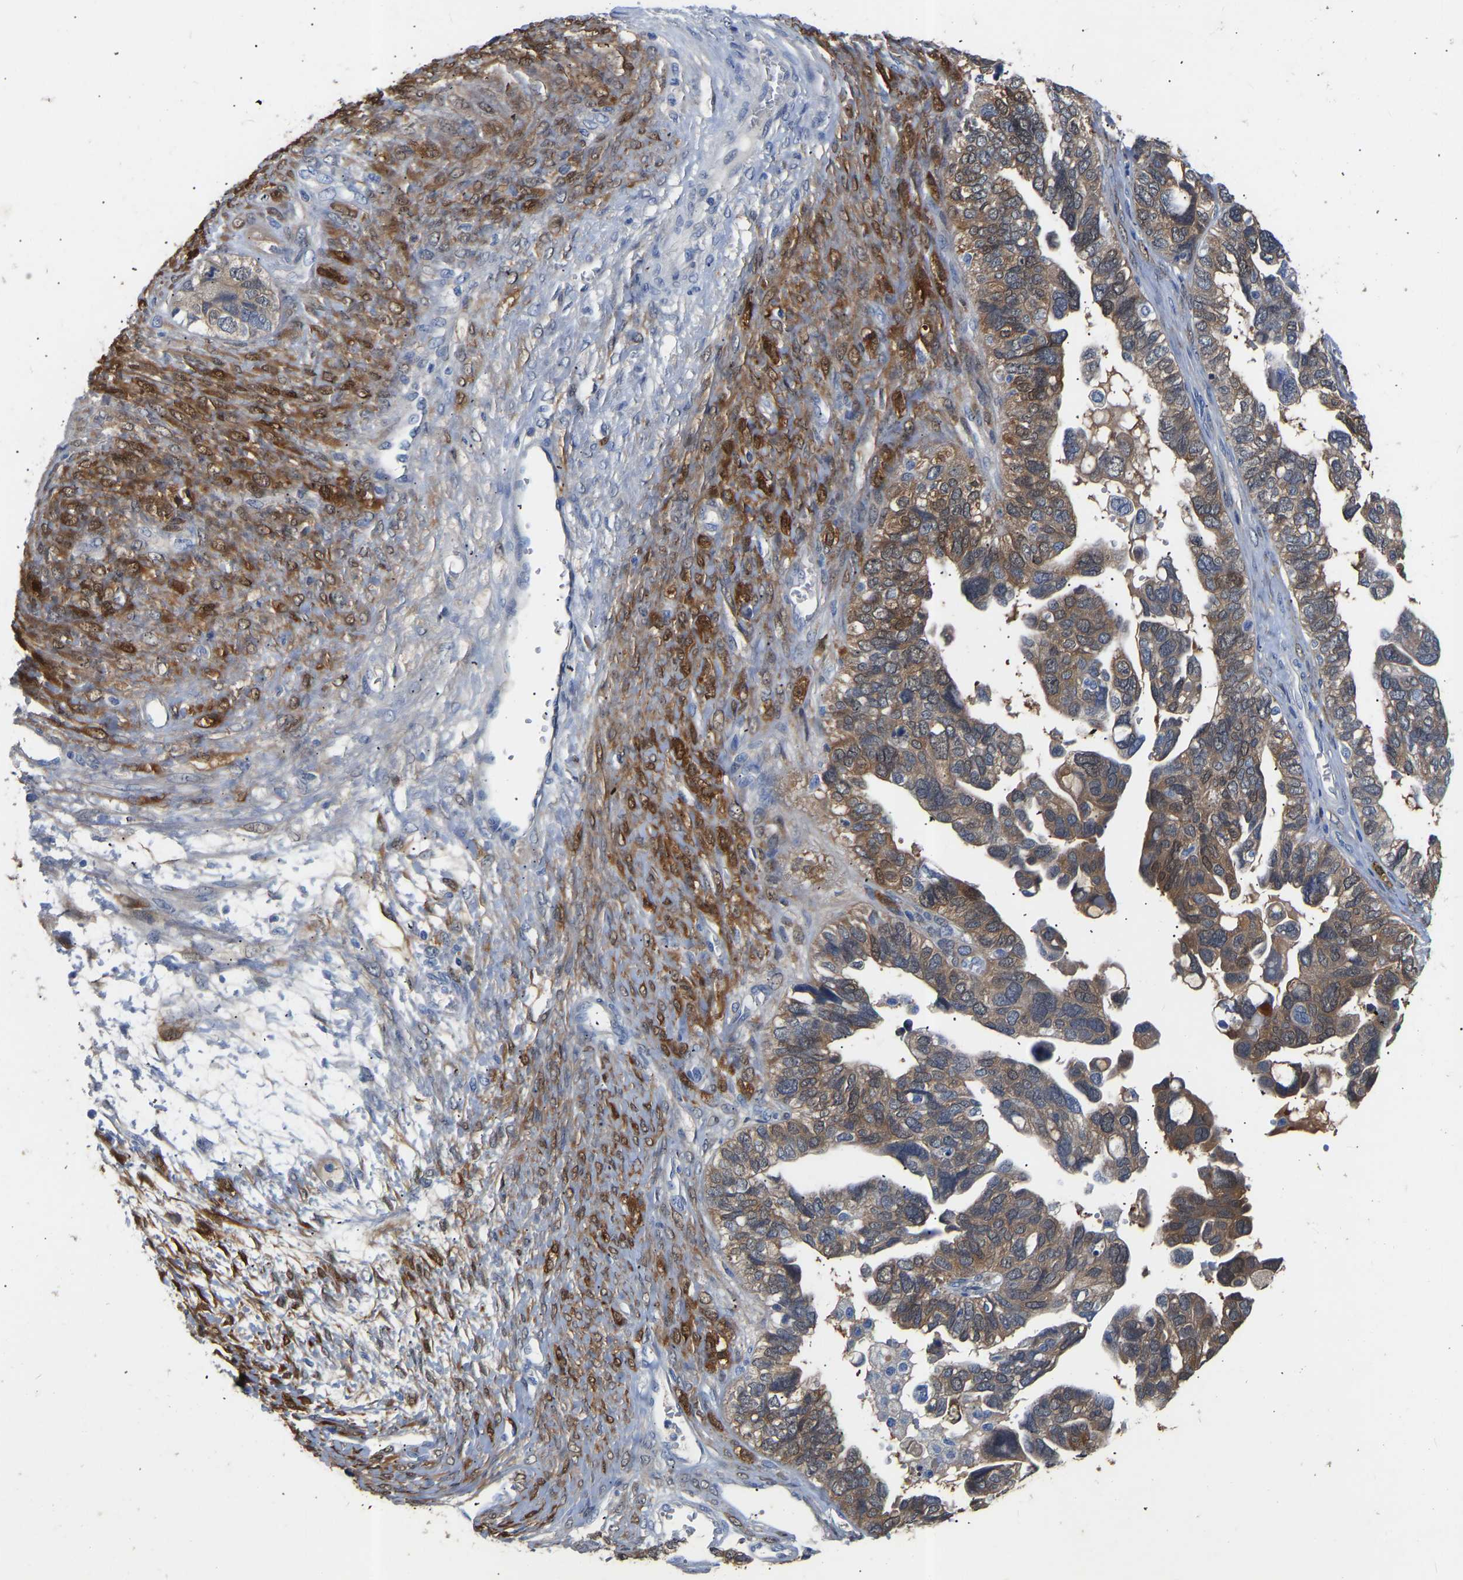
{"staining": {"intensity": "moderate", "quantity": "25%-75%", "location": "cytoplasmic/membranous"}, "tissue": "ovarian cancer", "cell_type": "Tumor cells", "image_type": "cancer", "snomed": [{"axis": "morphology", "description": "Cystadenocarcinoma, serous, NOS"}, {"axis": "topography", "description": "Ovary"}], "caption": "Moderate cytoplasmic/membranous staining is identified in approximately 25%-75% of tumor cells in ovarian serous cystadenocarcinoma. The staining was performed using DAB, with brown indicating positive protein expression. Nuclei are stained blue with hematoxylin.", "gene": "RBP1", "patient": {"sex": "female", "age": 79}}